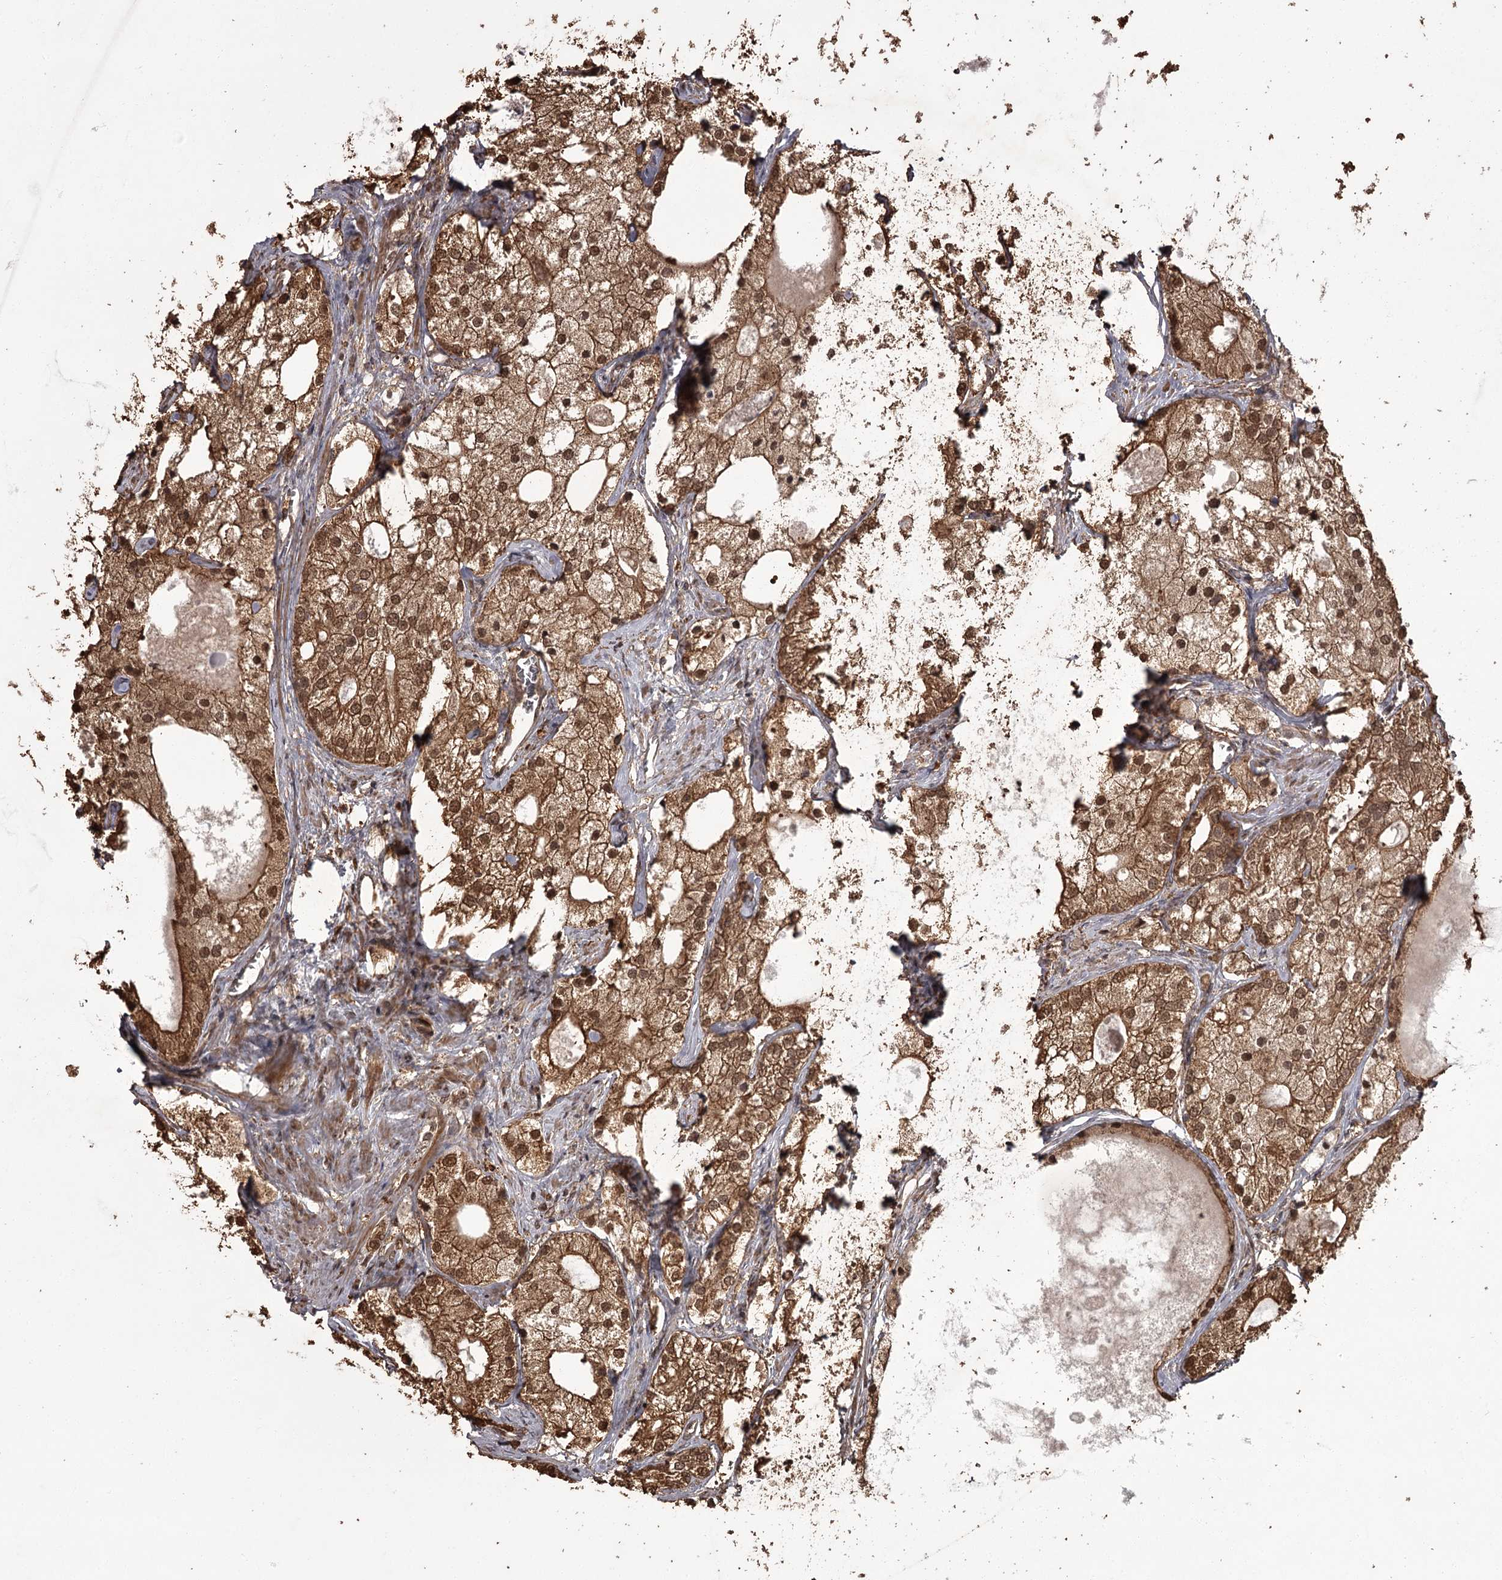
{"staining": {"intensity": "moderate", "quantity": ">75%", "location": "cytoplasmic/membranous,nuclear"}, "tissue": "prostate cancer", "cell_type": "Tumor cells", "image_type": "cancer", "snomed": [{"axis": "morphology", "description": "Adenocarcinoma, Low grade"}, {"axis": "topography", "description": "Prostate"}], "caption": "A brown stain shows moderate cytoplasmic/membranous and nuclear positivity of a protein in prostate cancer (adenocarcinoma (low-grade)) tumor cells. The protein is stained brown, and the nuclei are stained in blue (DAB (3,3'-diaminobenzidine) IHC with brightfield microscopy, high magnification).", "gene": "NPRL2", "patient": {"sex": "male", "age": 69}}